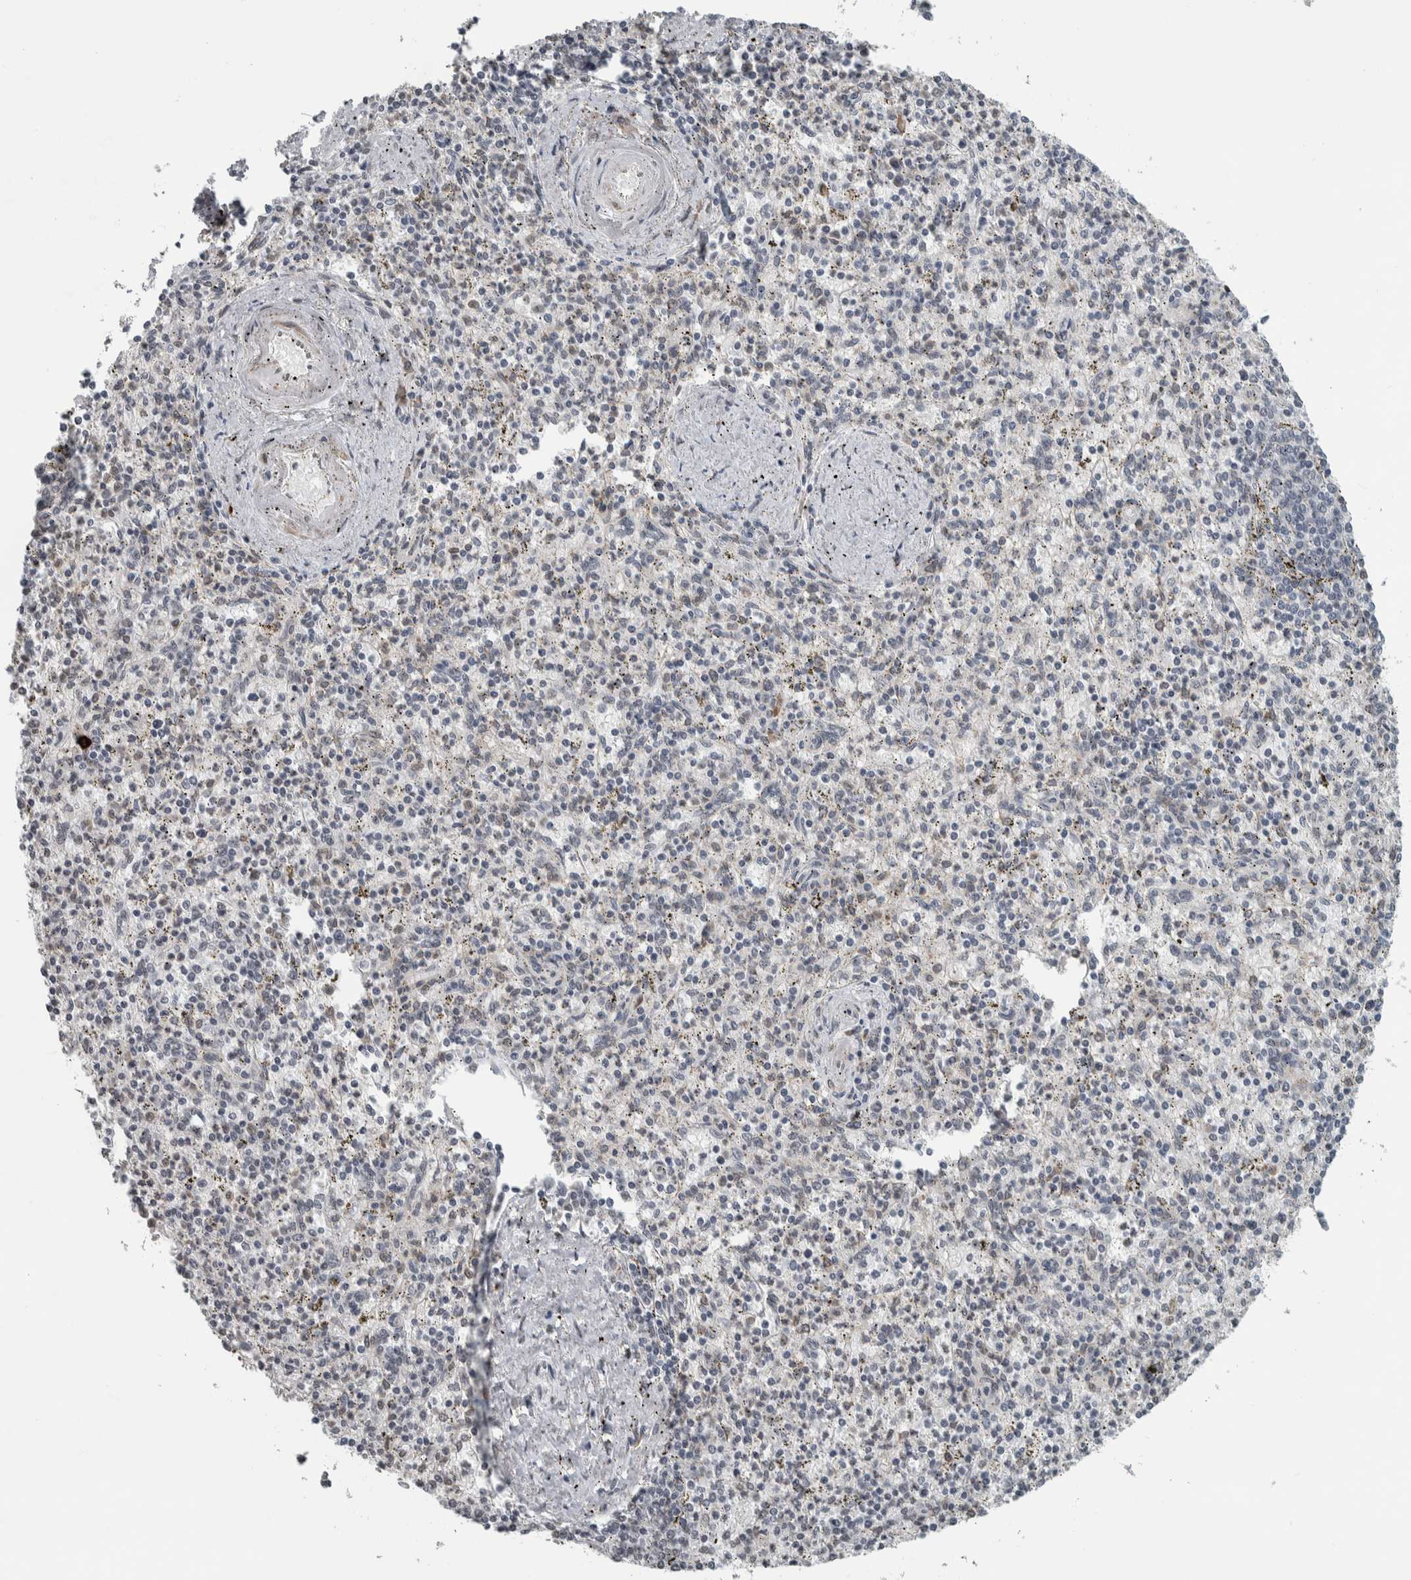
{"staining": {"intensity": "weak", "quantity": "<25%", "location": "nuclear"}, "tissue": "spleen", "cell_type": "Cells in red pulp", "image_type": "normal", "snomed": [{"axis": "morphology", "description": "Normal tissue, NOS"}, {"axis": "topography", "description": "Spleen"}], "caption": "Immunohistochemical staining of benign human spleen demonstrates no significant positivity in cells in red pulp.", "gene": "DDX42", "patient": {"sex": "male", "age": 72}}